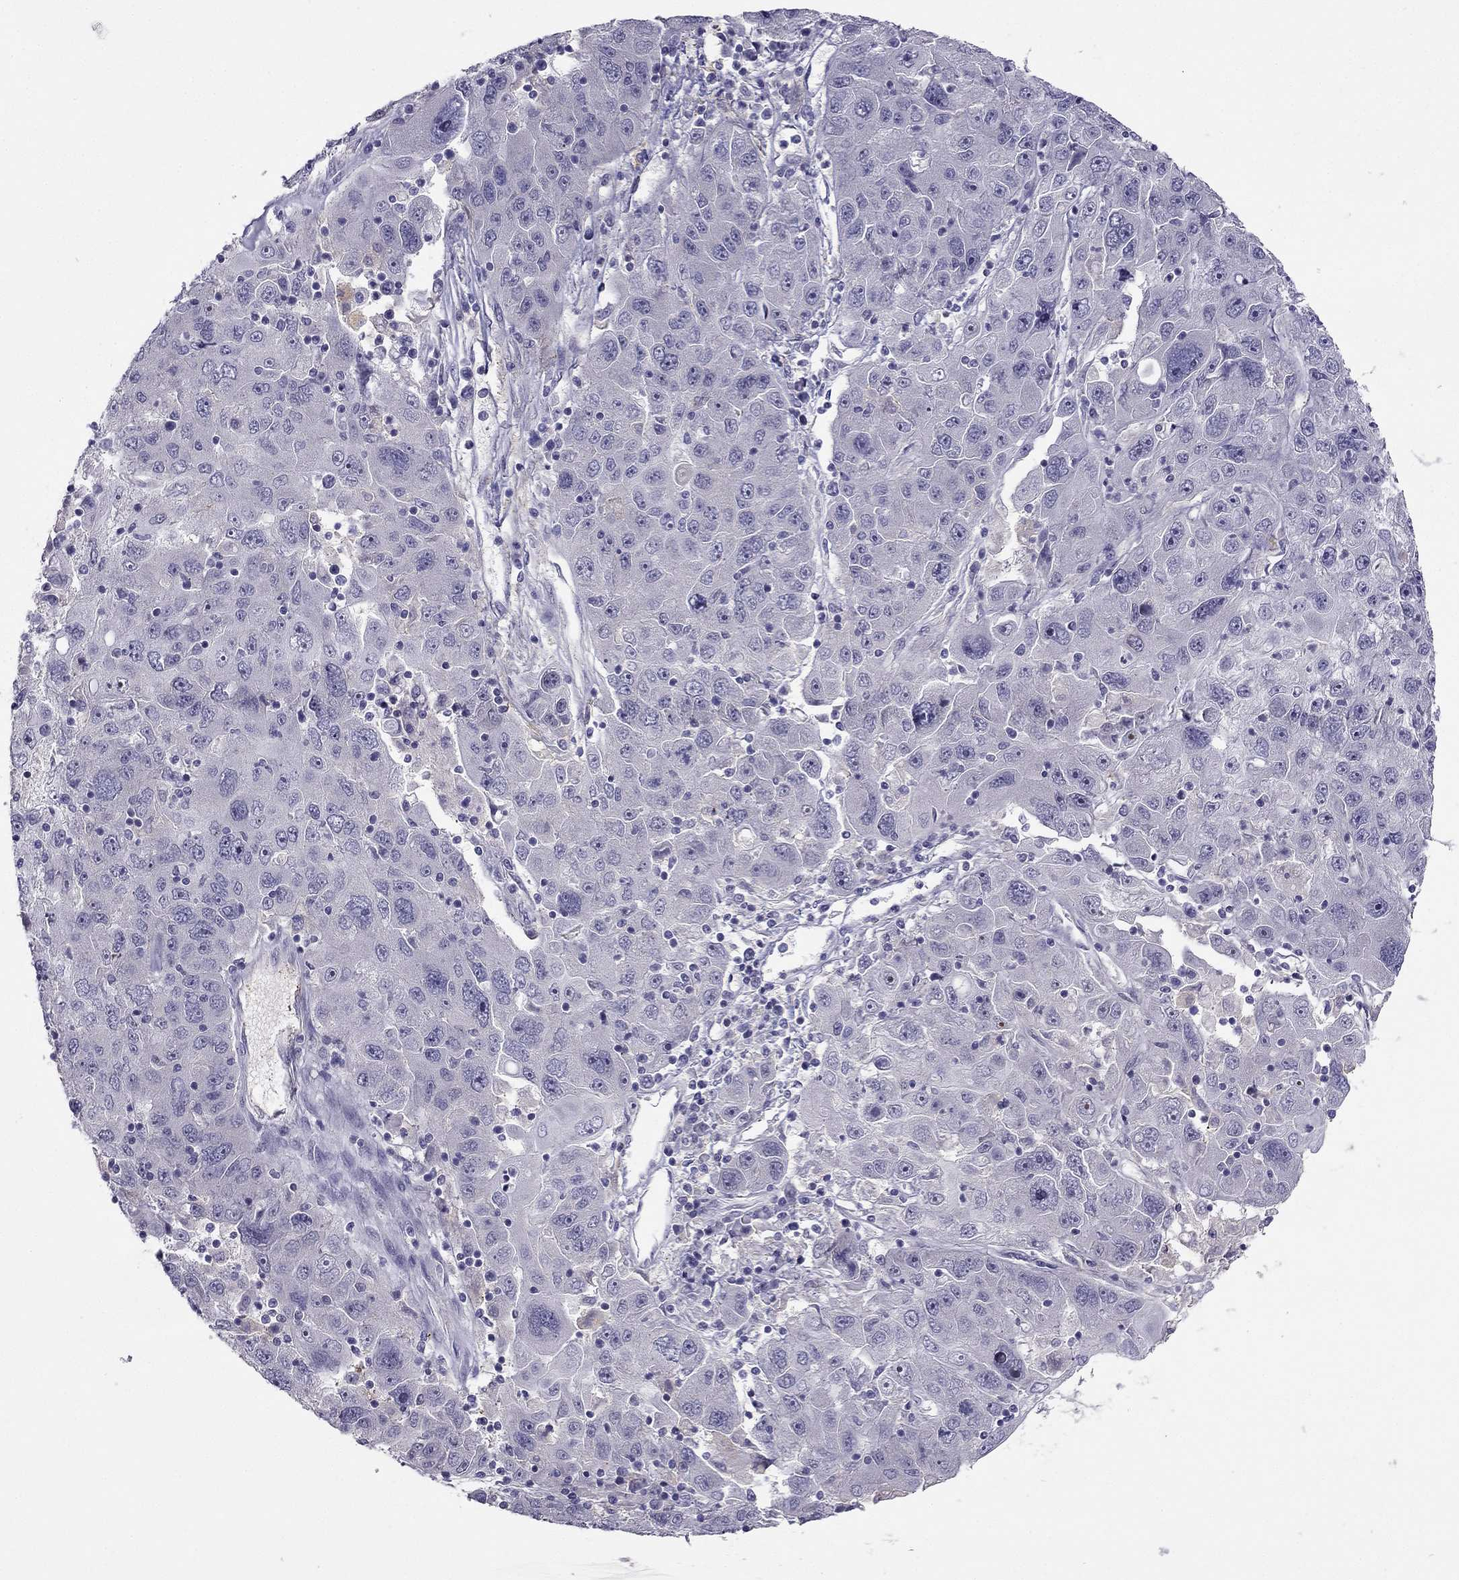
{"staining": {"intensity": "negative", "quantity": "none", "location": "none"}, "tissue": "stomach cancer", "cell_type": "Tumor cells", "image_type": "cancer", "snomed": [{"axis": "morphology", "description": "Adenocarcinoma, NOS"}, {"axis": "topography", "description": "Stomach"}], "caption": "Tumor cells show no significant protein staining in stomach cancer. (DAB (3,3'-diaminobenzidine) immunohistochemistry visualized using brightfield microscopy, high magnification).", "gene": "RSPH14", "patient": {"sex": "male", "age": 56}}